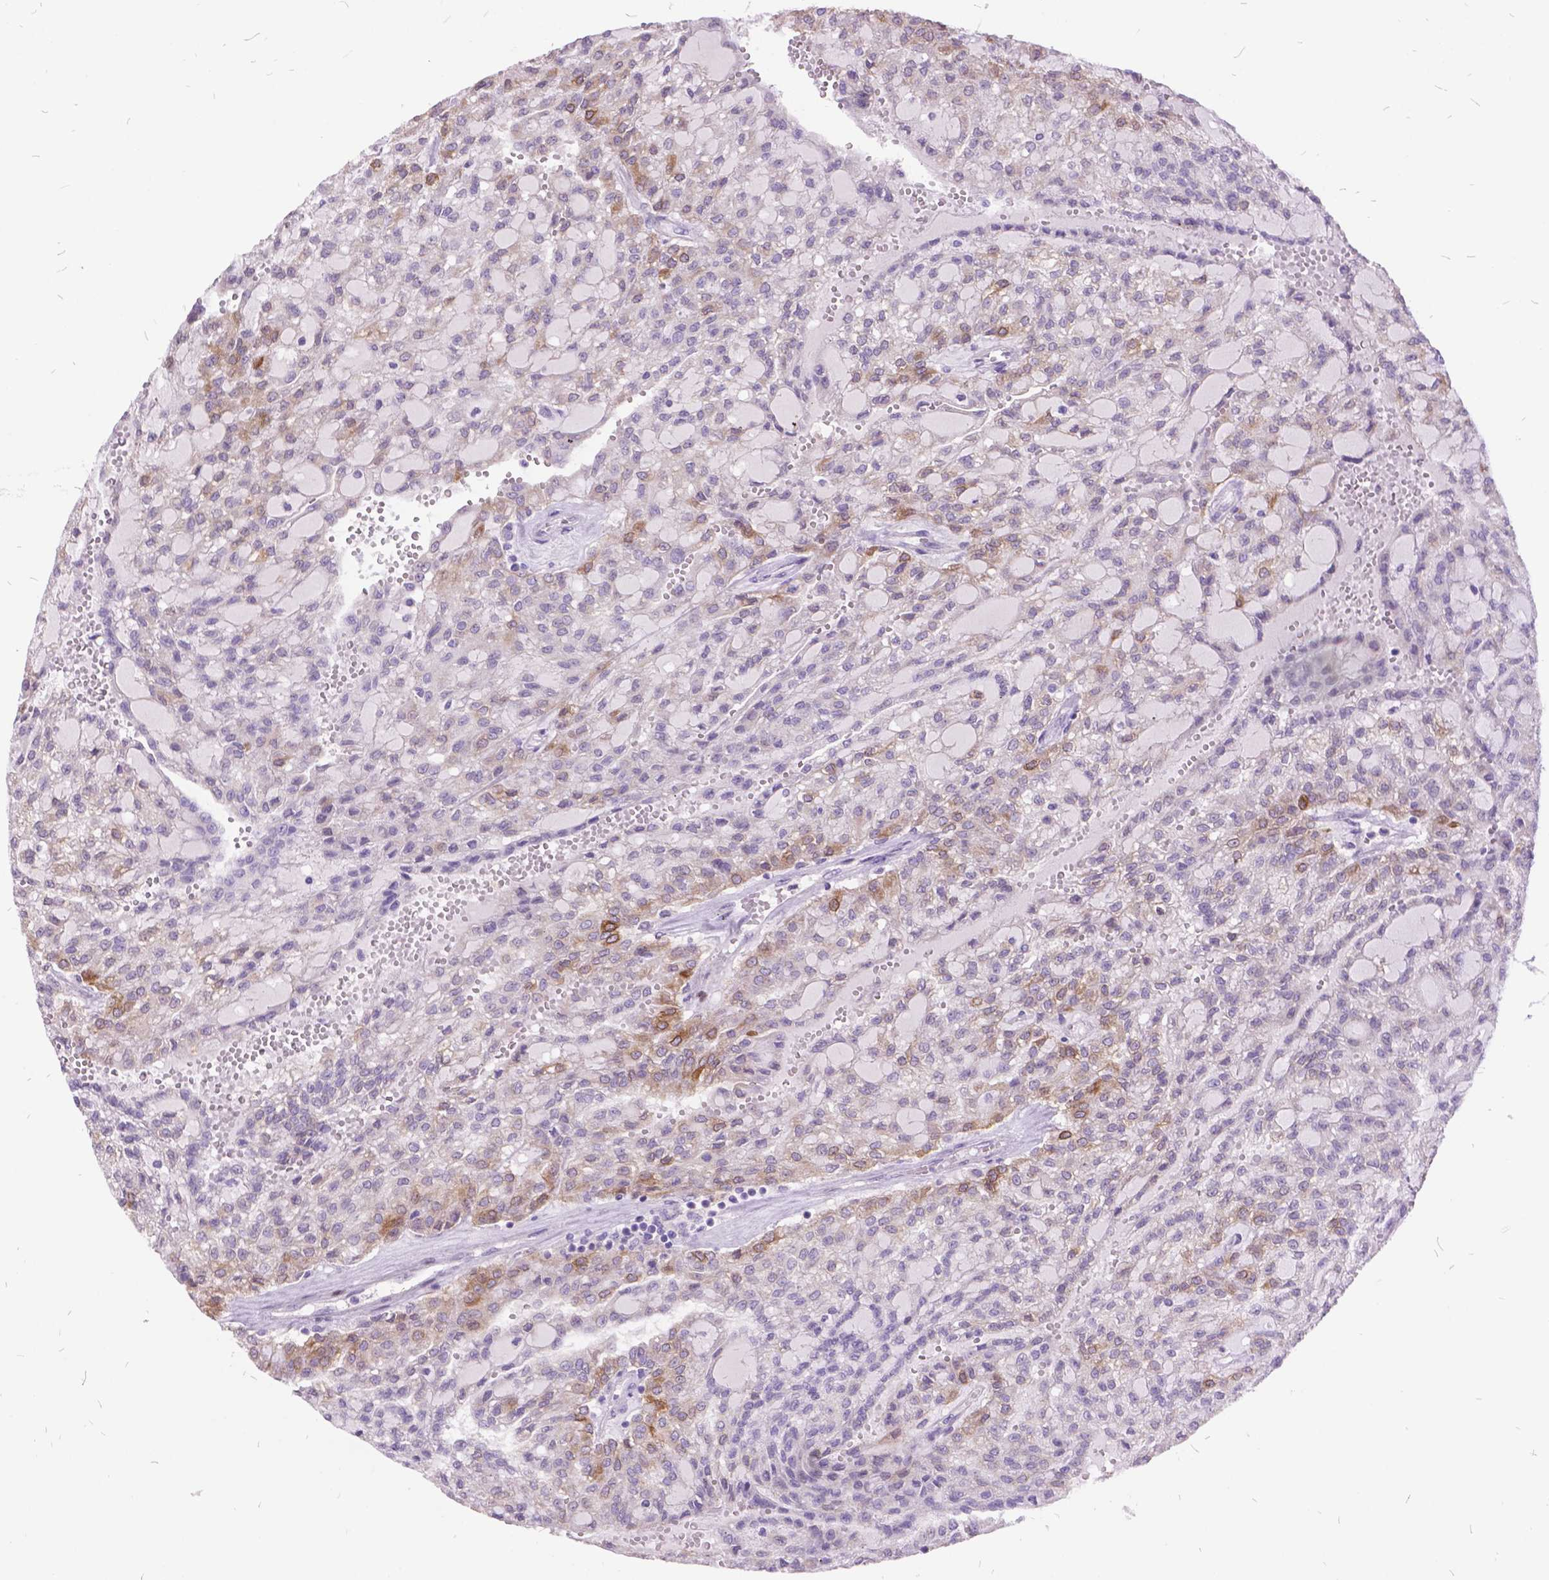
{"staining": {"intensity": "moderate", "quantity": "<25%", "location": "cytoplasmic/membranous"}, "tissue": "renal cancer", "cell_type": "Tumor cells", "image_type": "cancer", "snomed": [{"axis": "morphology", "description": "Adenocarcinoma, NOS"}, {"axis": "topography", "description": "Kidney"}], "caption": "This photomicrograph shows IHC staining of human renal cancer, with low moderate cytoplasmic/membranous positivity in about <25% of tumor cells.", "gene": "ITGB6", "patient": {"sex": "male", "age": 63}}